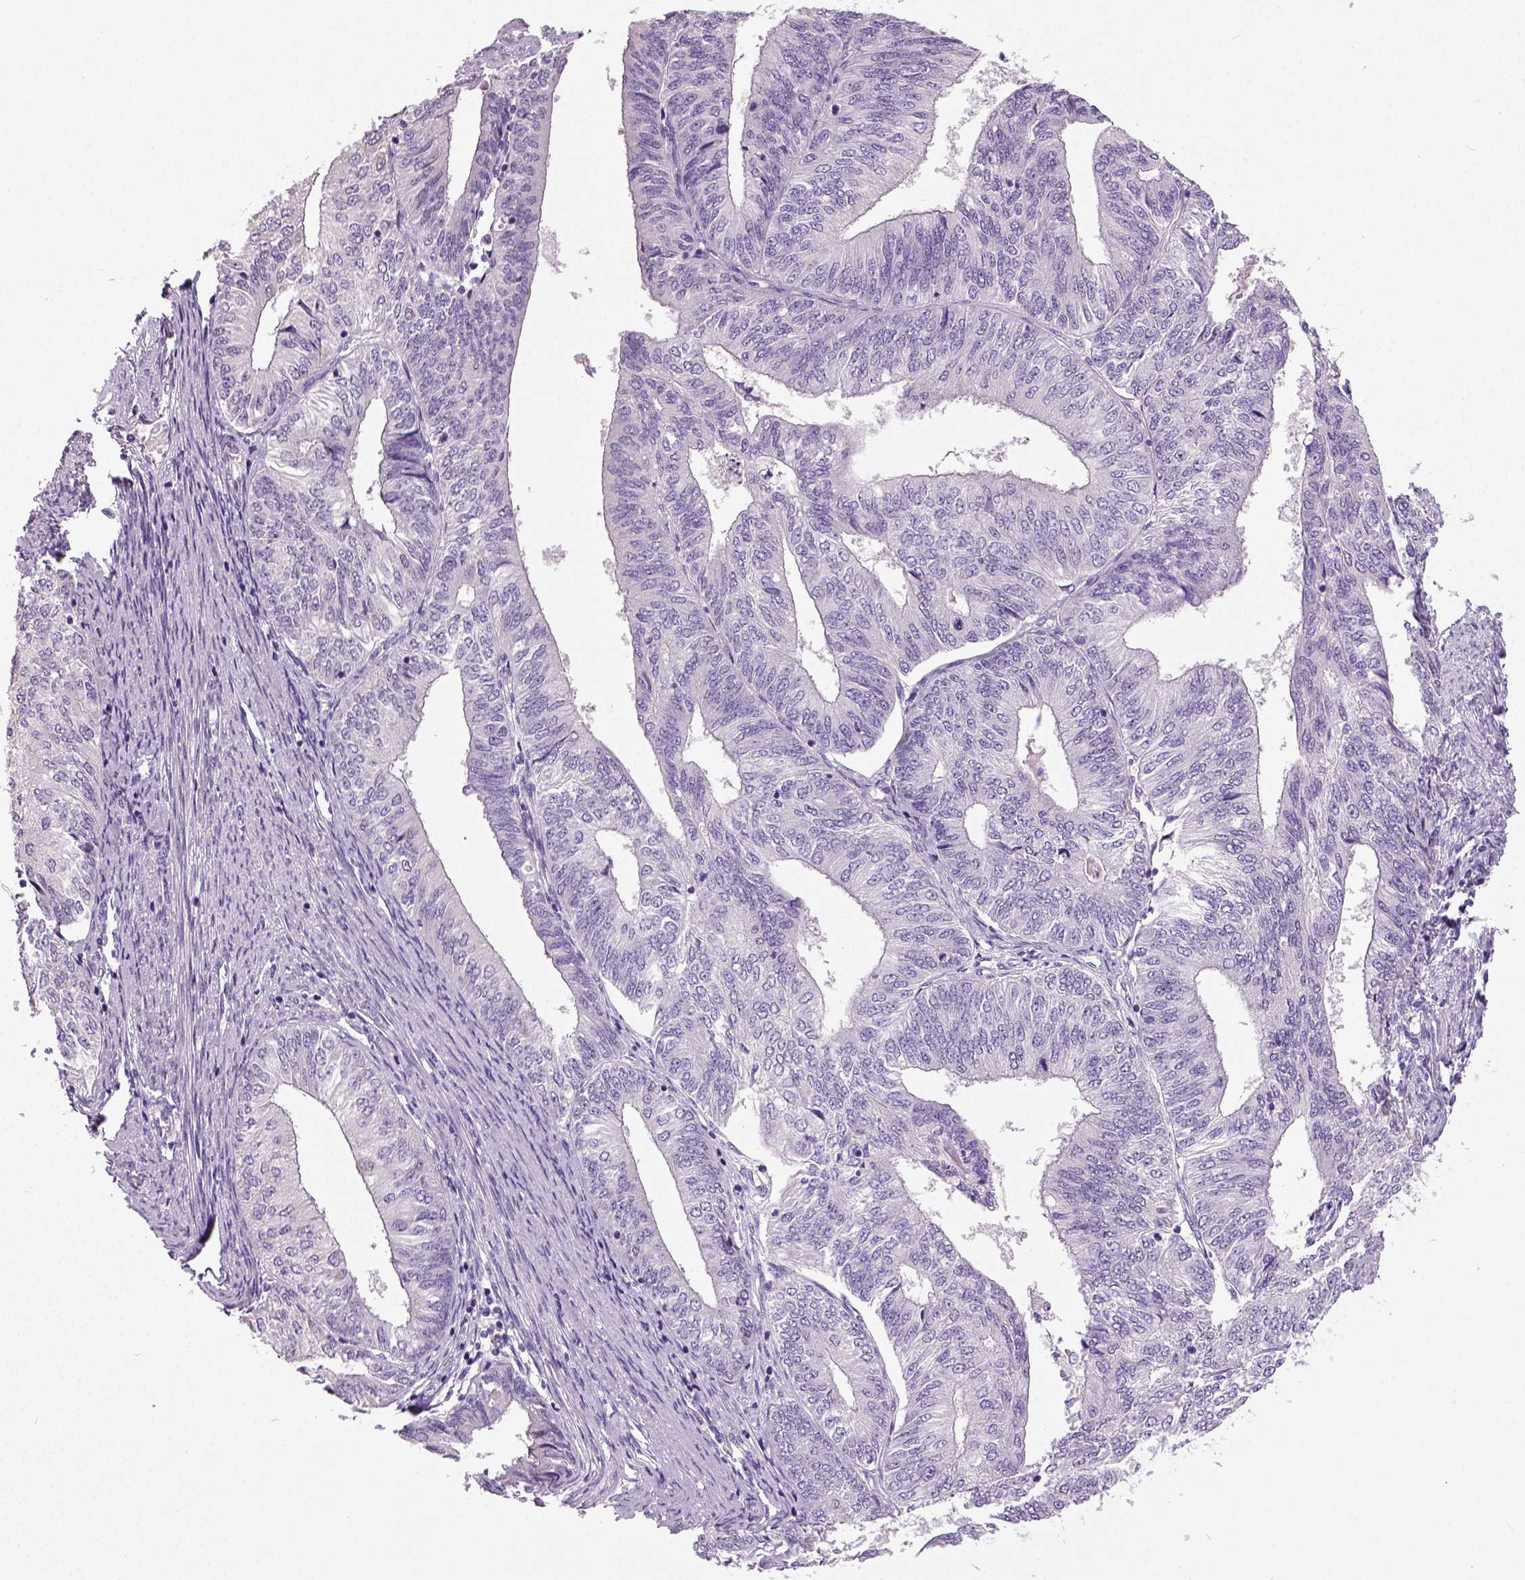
{"staining": {"intensity": "negative", "quantity": "none", "location": "none"}, "tissue": "endometrial cancer", "cell_type": "Tumor cells", "image_type": "cancer", "snomed": [{"axis": "morphology", "description": "Adenocarcinoma, NOS"}, {"axis": "topography", "description": "Endometrium"}], "caption": "Immunohistochemistry histopathology image of neoplastic tissue: human adenocarcinoma (endometrial) stained with DAB (3,3'-diaminobenzidine) displays no significant protein expression in tumor cells.", "gene": "NECAB2", "patient": {"sex": "female", "age": 58}}